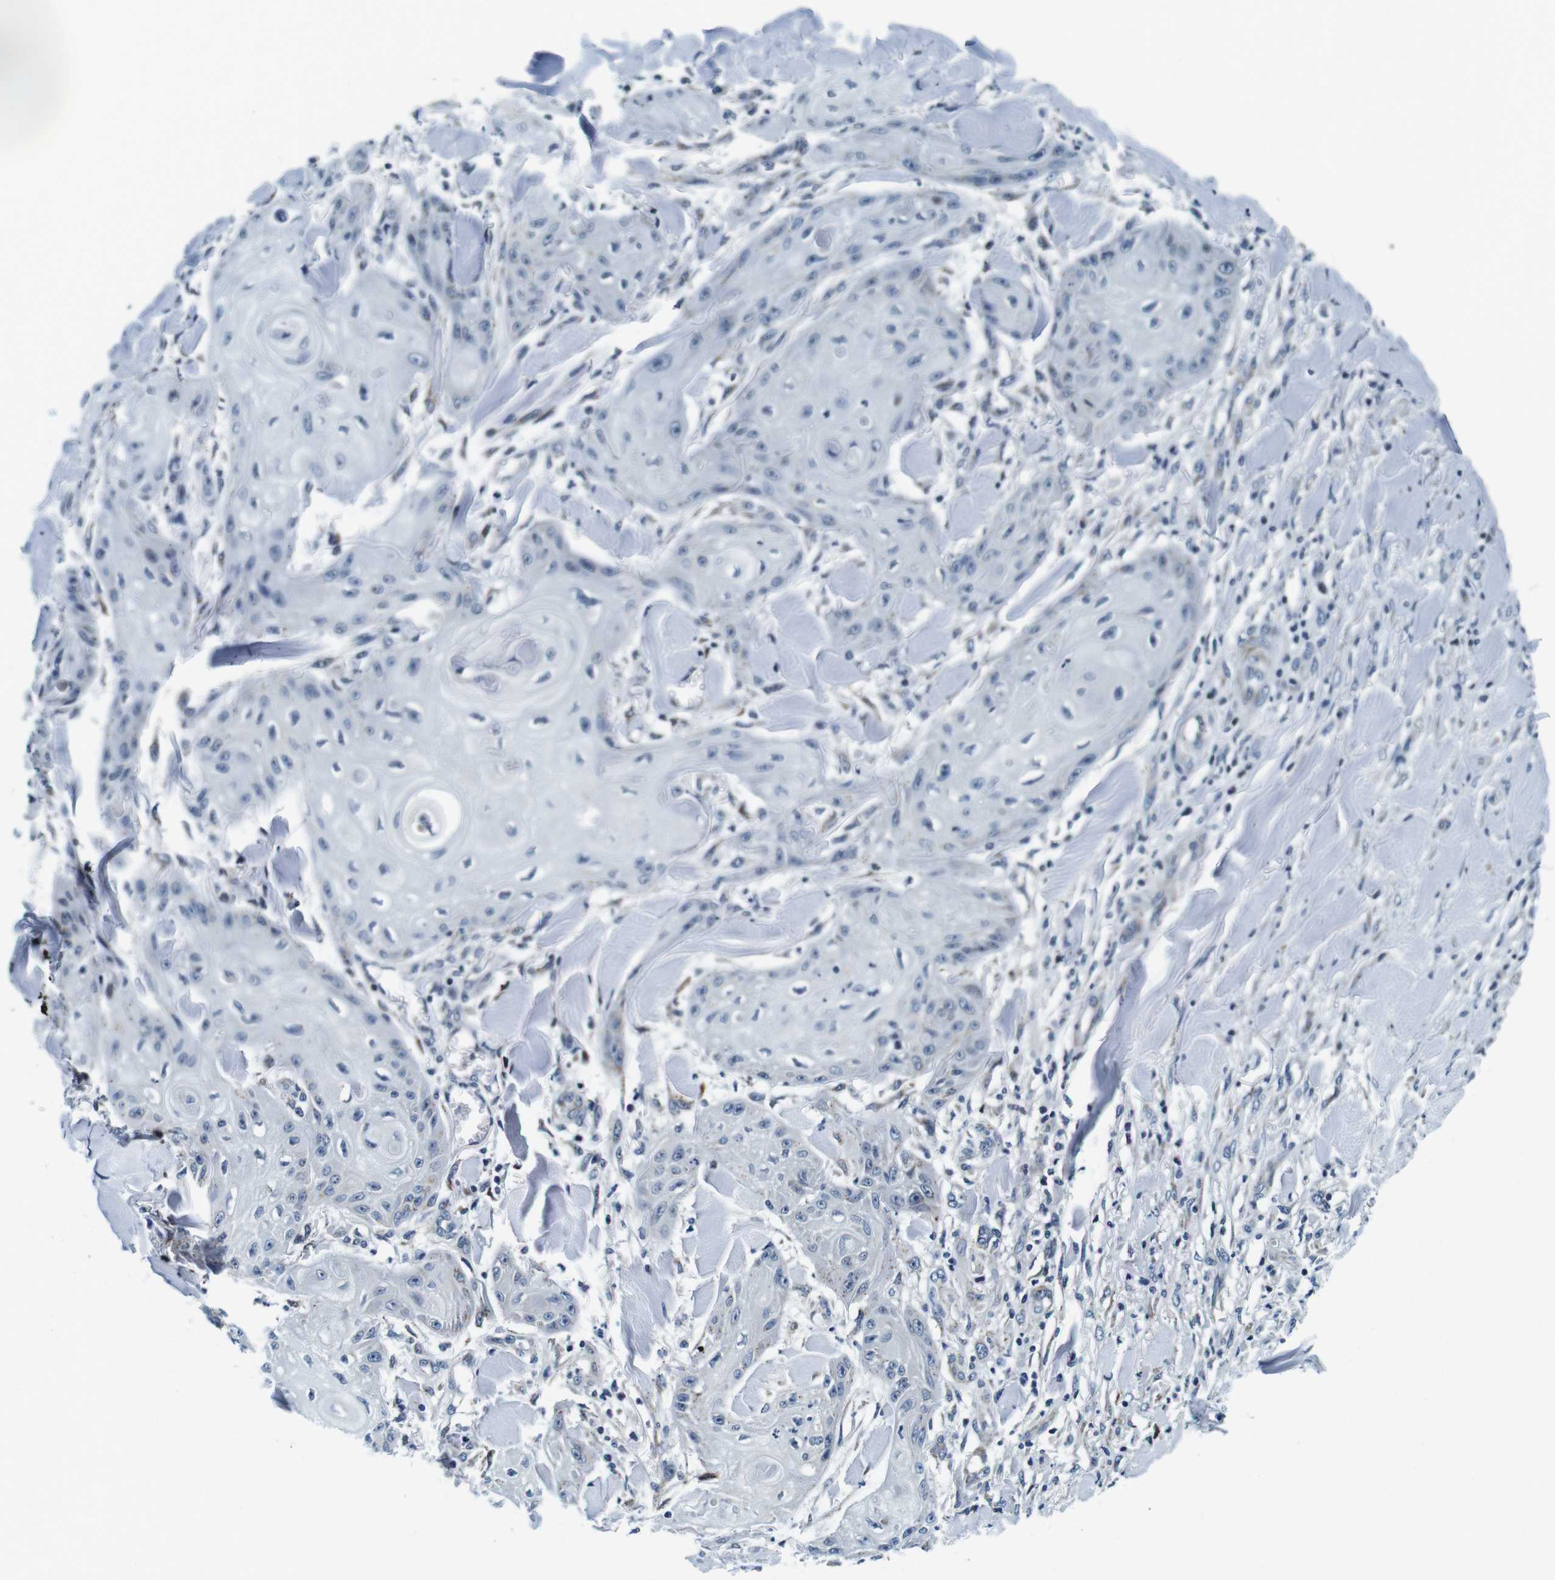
{"staining": {"intensity": "negative", "quantity": "none", "location": "none"}, "tissue": "skin cancer", "cell_type": "Tumor cells", "image_type": "cancer", "snomed": [{"axis": "morphology", "description": "Squamous cell carcinoma, NOS"}, {"axis": "topography", "description": "Skin"}], "caption": "The IHC photomicrograph has no significant positivity in tumor cells of skin squamous cell carcinoma tissue.", "gene": "FAR2", "patient": {"sex": "male", "age": 74}}